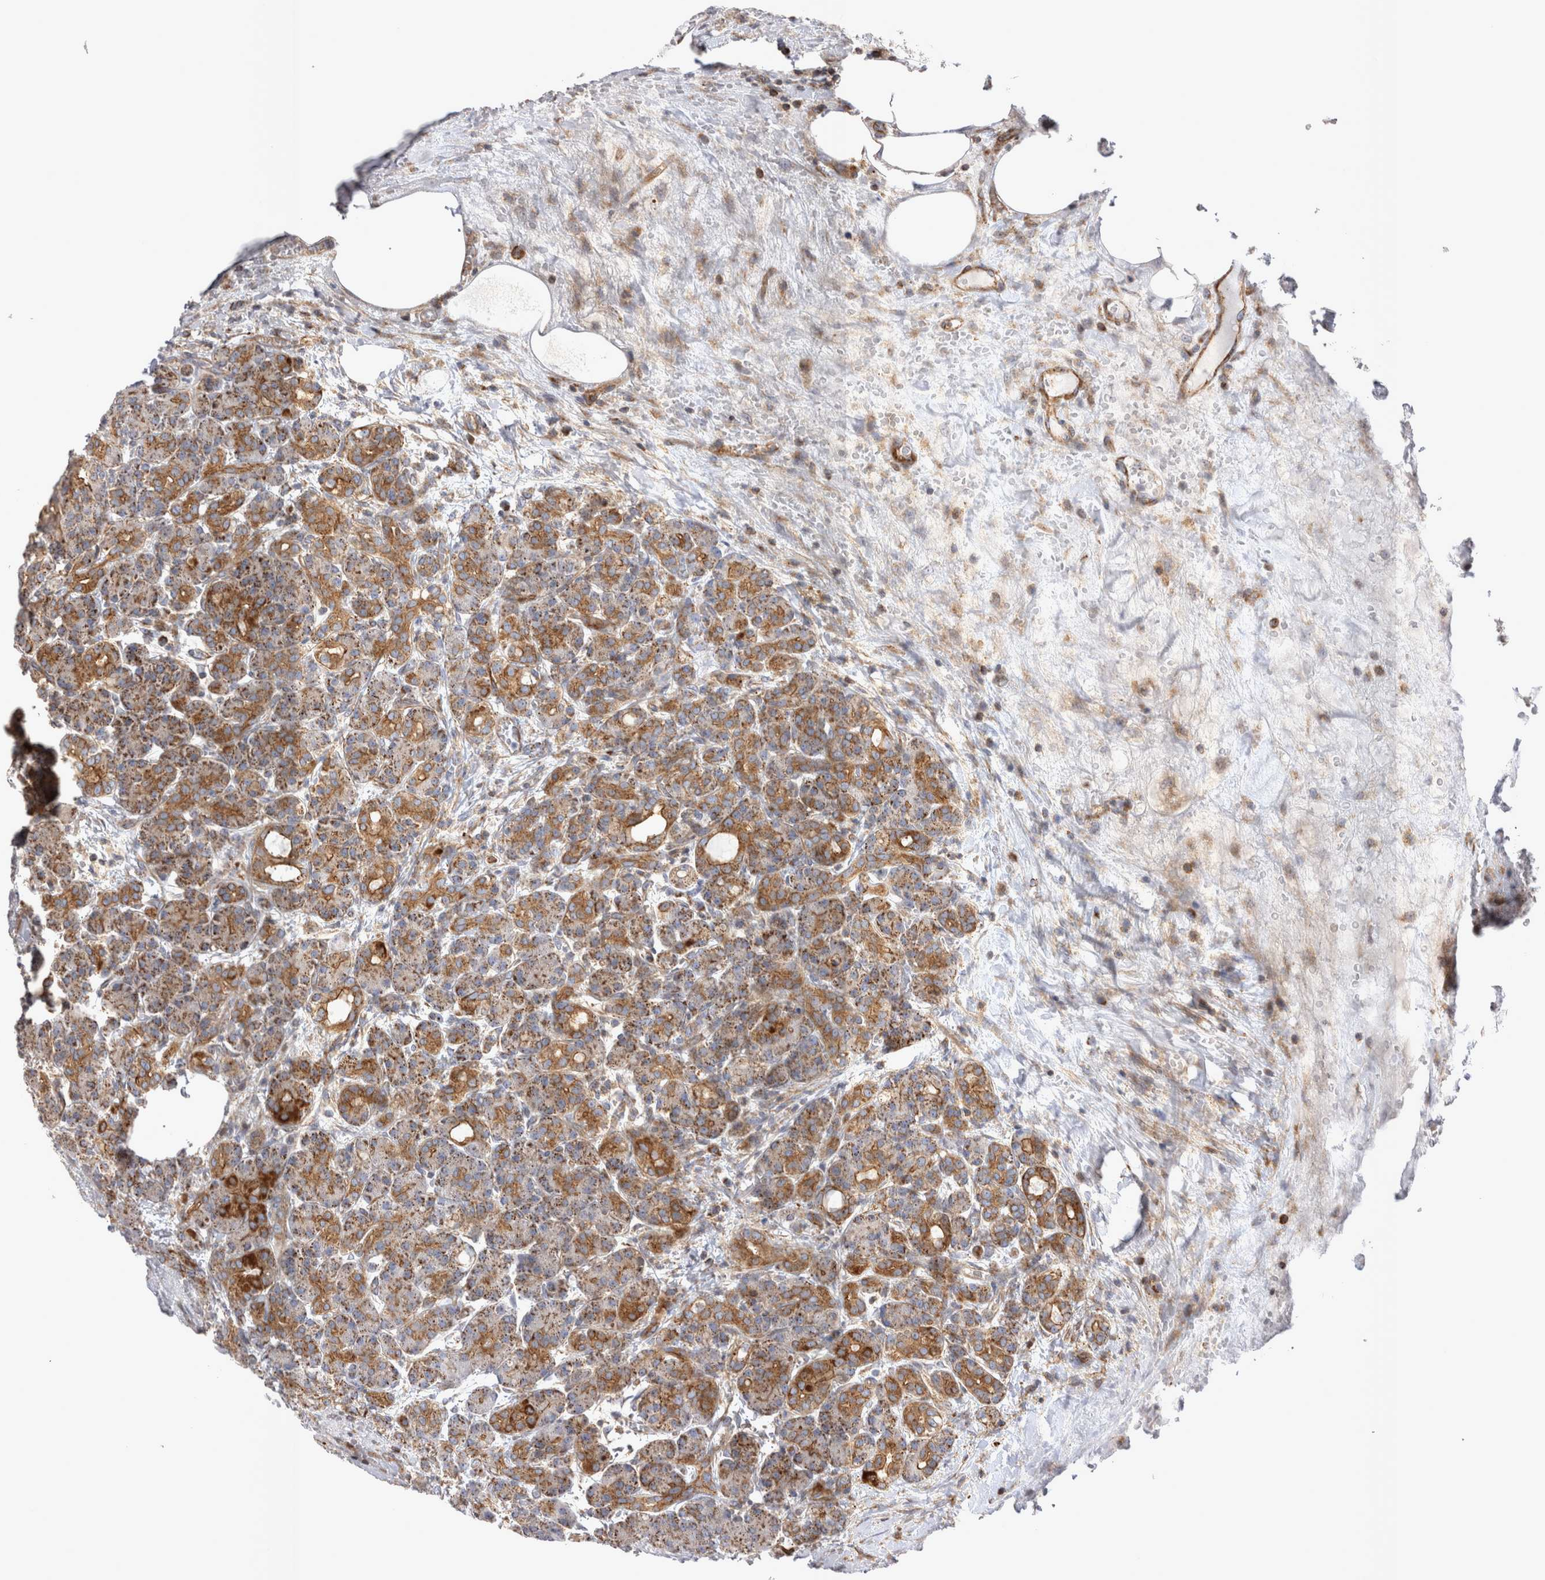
{"staining": {"intensity": "moderate", "quantity": ">75%", "location": "cytoplasmic/membranous"}, "tissue": "pancreas", "cell_type": "Exocrine glandular cells", "image_type": "normal", "snomed": [{"axis": "morphology", "description": "Normal tissue, NOS"}, {"axis": "topography", "description": "Pancreas"}], "caption": "Human pancreas stained for a protein (brown) demonstrates moderate cytoplasmic/membranous positive expression in approximately >75% of exocrine glandular cells.", "gene": "TSPOAP1", "patient": {"sex": "male", "age": 63}}